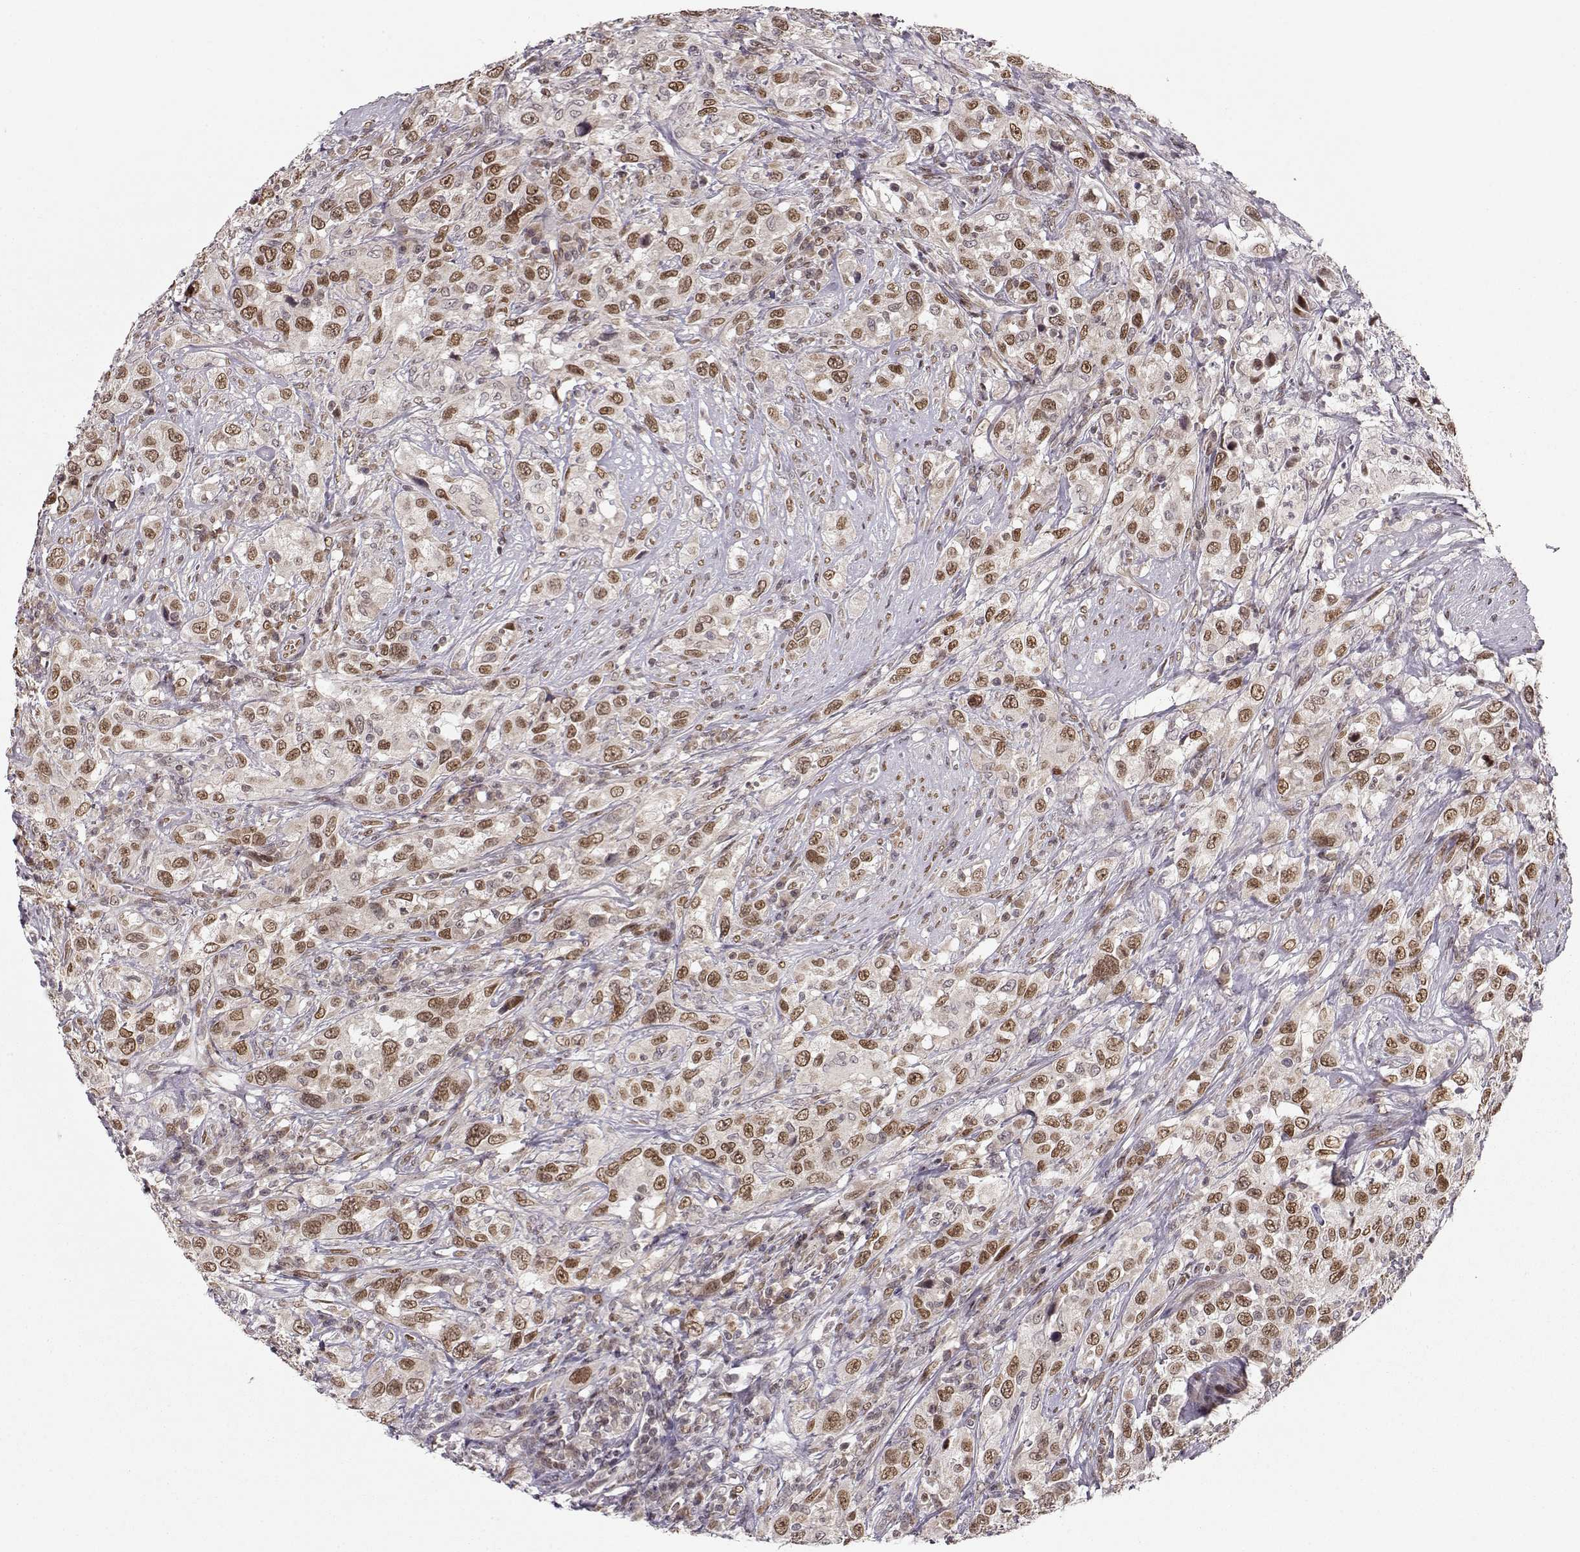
{"staining": {"intensity": "moderate", "quantity": ">75%", "location": "nuclear"}, "tissue": "urothelial cancer", "cell_type": "Tumor cells", "image_type": "cancer", "snomed": [{"axis": "morphology", "description": "Urothelial carcinoma, NOS"}, {"axis": "morphology", "description": "Urothelial carcinoma, High grade"}, {"axis": "topography", "description": "Urinary bladder"}], "caption": "IHC of human urothelial cancer shows medium levels of moderate nuclear expression in approximately >75% of tumor cells. (DAB (3,3'-diaminobenzidine) IHC, brown staining for protein, blue staining for nuclei).", "gene": "RAI1", "patient": {"sex": "female", "age": 64}}